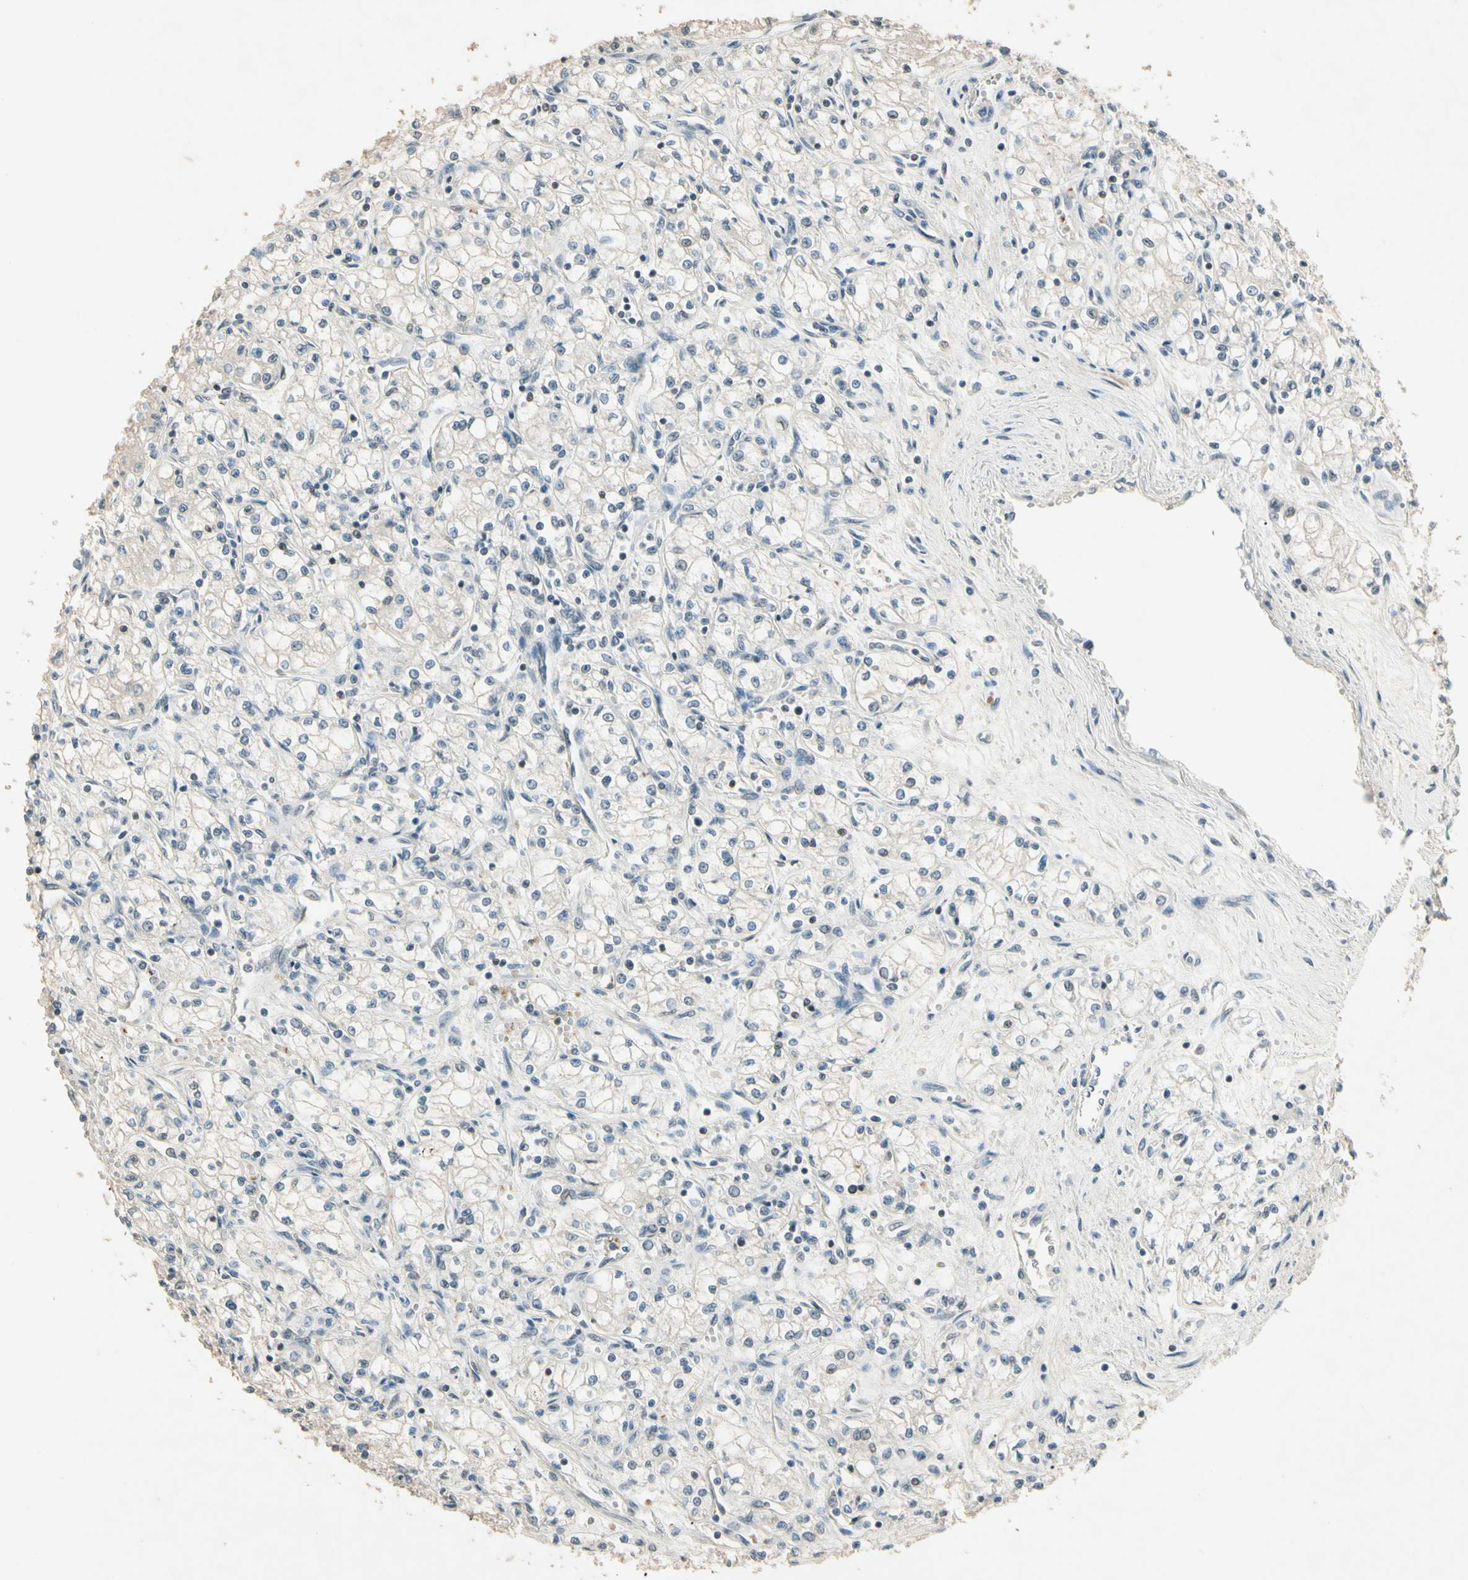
{"staining": {"intensity": "moderate", "quantity": "25%-75%", "location": "nuclear"}, "tissue": "renal cancer", "cell_type": "Tumor cells", "image_type": "cancer", "snomed": [{"axis": "morphology", "description": "Normal tissue, NOS"}, {"axis": "morphology", "description": "Adenocarcinoma, NOS"}, {"axis": "topography", "description": "Kidney"}], "caption": "Immunohistochemical staining of human adenocarcinoma (renal) shows medium levels of moderate nuclear positivity in approximately 25%-75% of tumor cells.", "gene": "ZBTB4", "patient": {"sex": "male", "age": 59}}